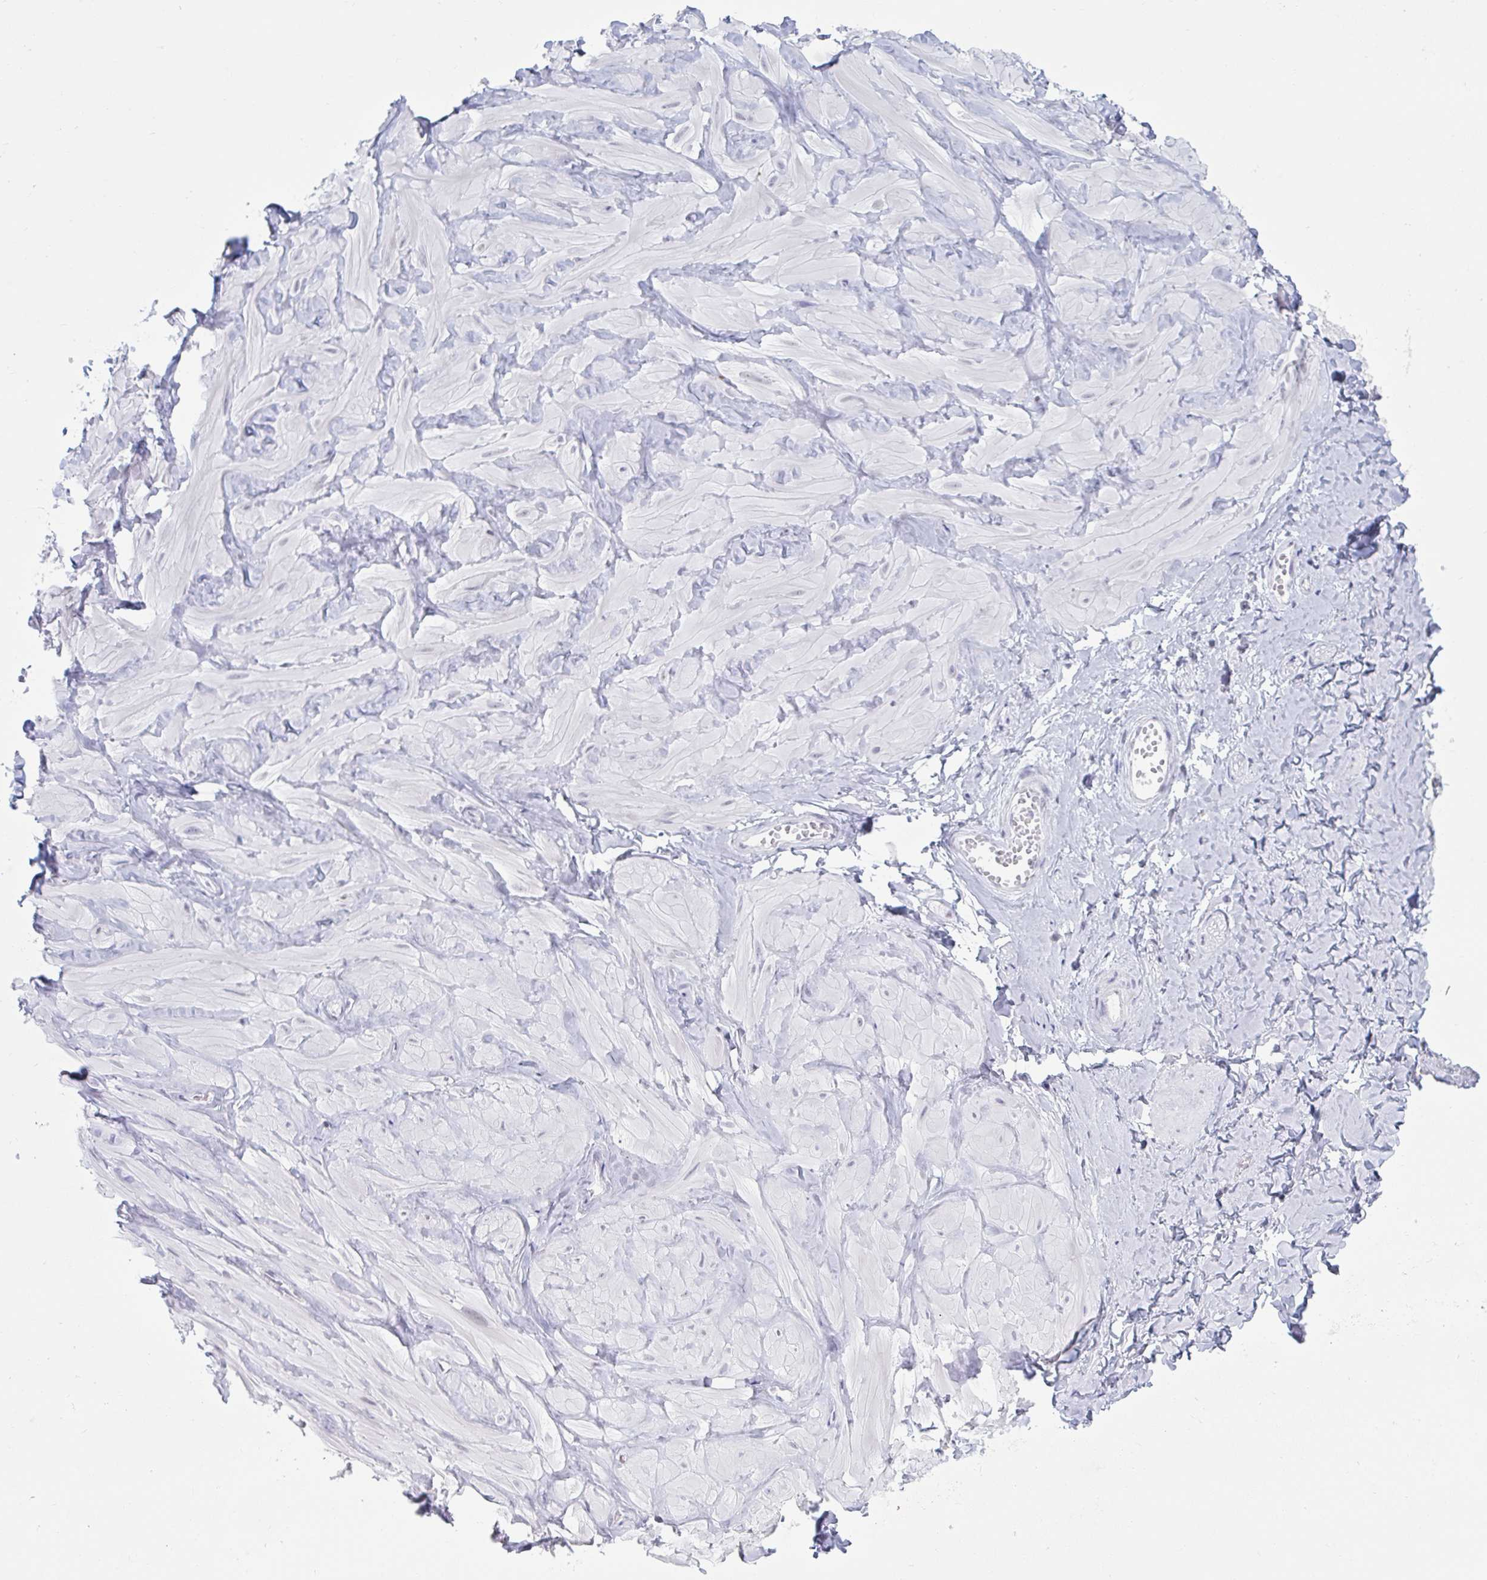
{"staining": {"intensity": "negative", "quantity": "none", "location": "none"}, "tissue": "adipose tissue", "cell_type": "Adipocytes", "image_type": "normal", "snomed": [{"axis": "morphology", "description": "Normal tissue, NOS"}, {"axis": "topography", "description": "Soft tissue"}, {"axis": "topography", "description": "Adipose tissue"}, {"axis": "topography", "description": "Vascular tissue"}, {"axis": "topography", "description": "Peripheral nerve tissue"}], "caption": "DAB (3,3'-diaminobenzidine) immunohistochemical staining of benign adipose tissue shows no significant staining in adipocytes. Nuclei are stained in blue.", "gene": "MSMB", "patient": {"sex": "male", "age": 29}}